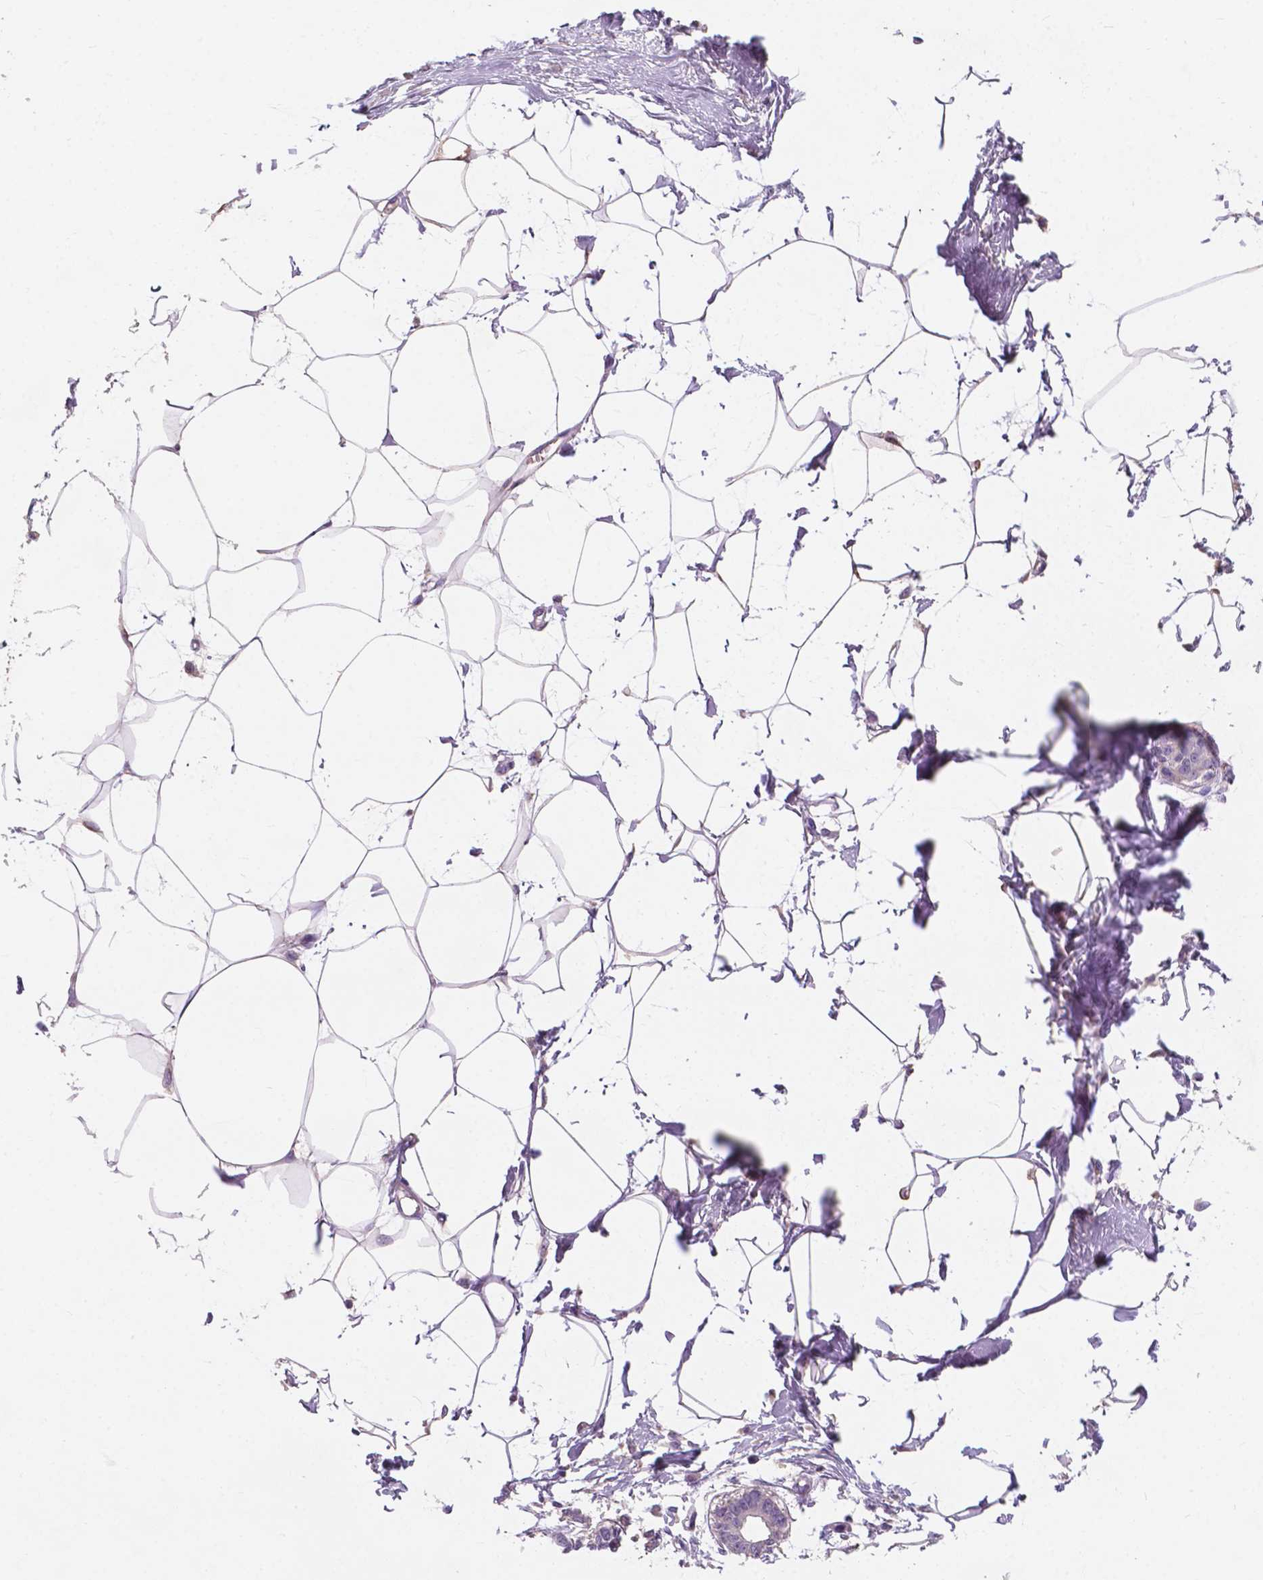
{"staining": {"intensity": "negative", "quantity": "none", "location": "none"}, "tissue": "breast", "cell_type": "Adipocytes", "image_type": "normal", "snomed": [{"axis": "morphology", "description": "Normal tissue, NOS"}, {"axis": "topography", "description": "Breast"}], "caption": "The micrograph displays no staining of adipocytes in normal breast.", "gene": "IREB2", "patient": {"sex": "female", "age": 45}}